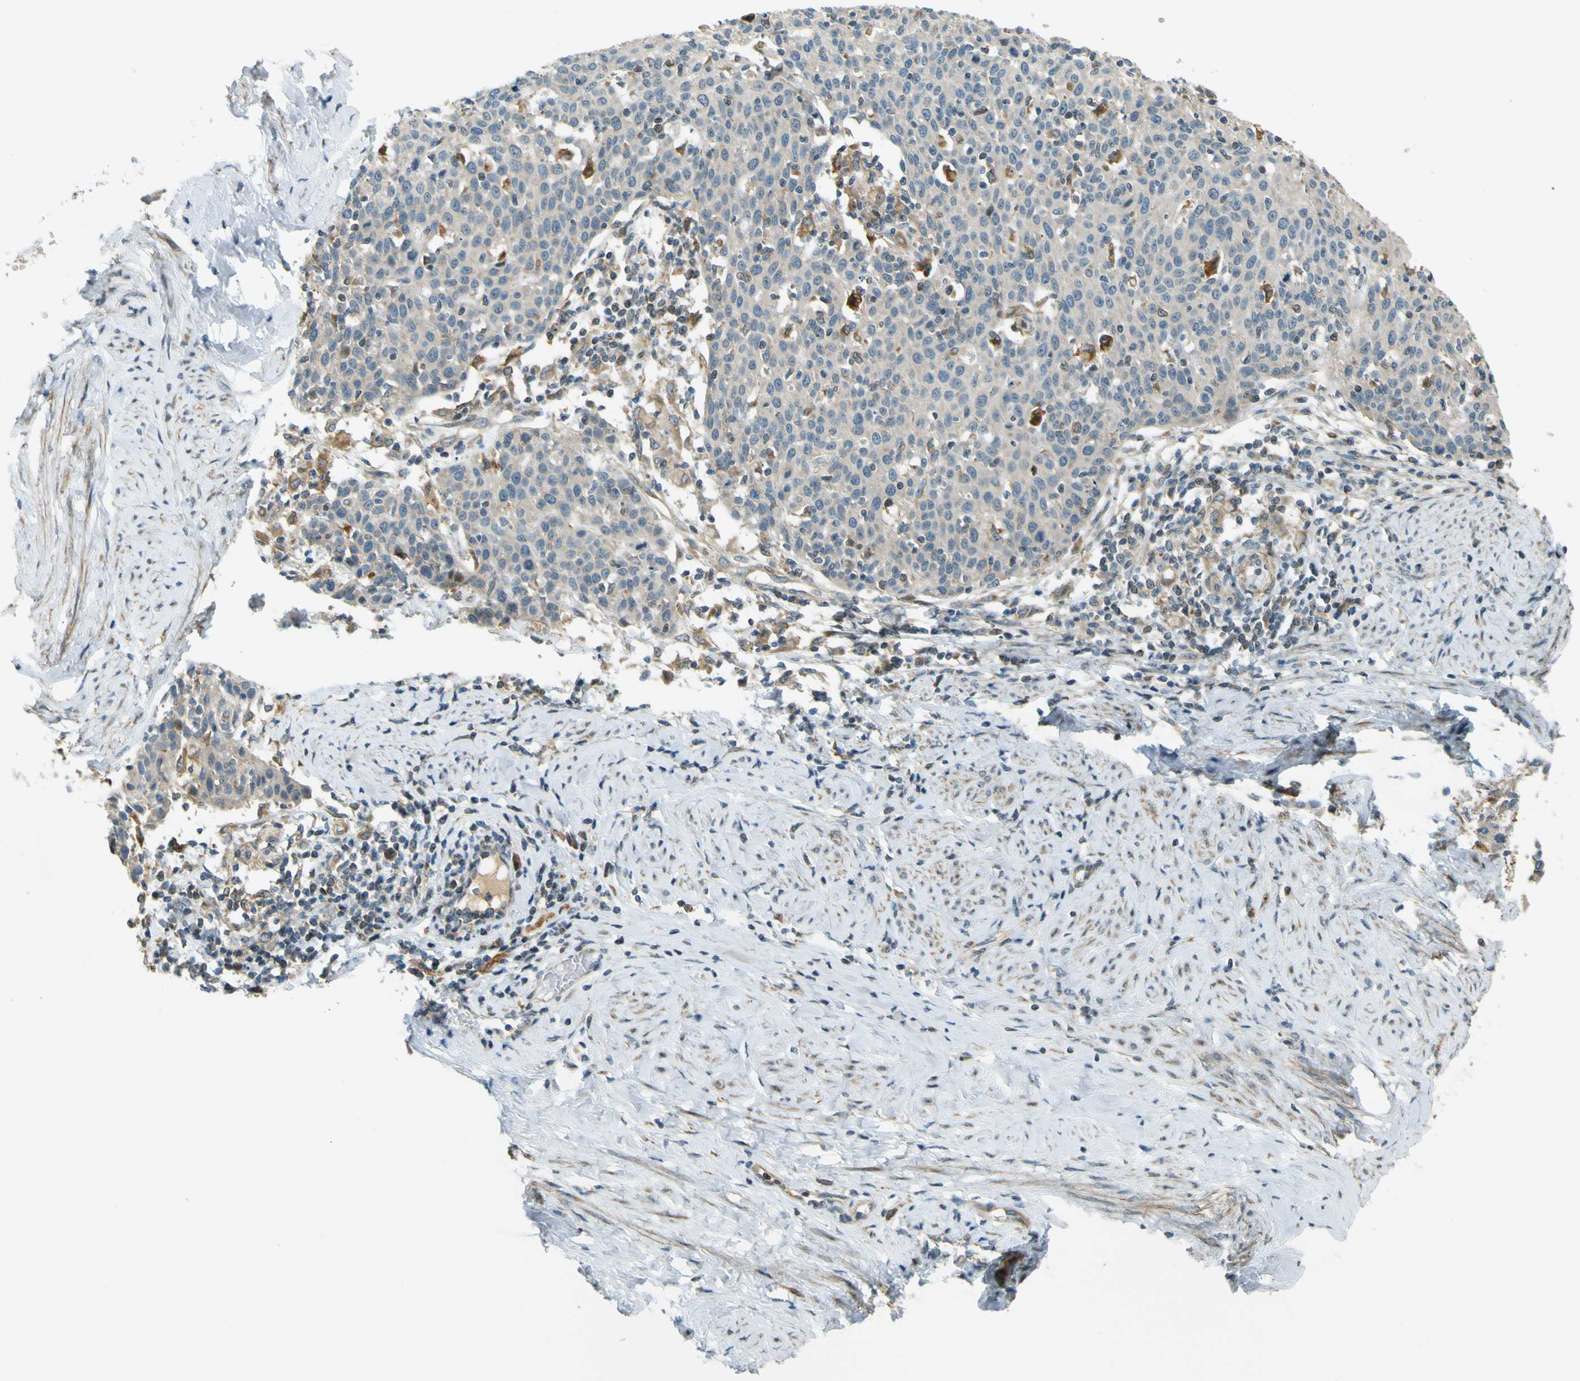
{"staining": {"intensity": "weak", "quantity": "25%-75%", "location": "cytoplasmic/membranous"}, "tissue": "cervical cancer", "cell_type": "Tumor cells", "image_type": "cancer", "snomed": [{"axis": "morphology", "description": "Squamous cell carcinoma, NOS"}, {"axis": "topography", "description": "Cervix"}], "caption": "Immunohistochemistry (IHC) histopathology image of cervical cancer stained for a protein (brown), which displays low levels of weak cytoplasmic/membranous positivity in approximately 25%-75% of tumor cells.", "gene": "LPCAT1", "patient": {"sex": "female", "age": 38}}